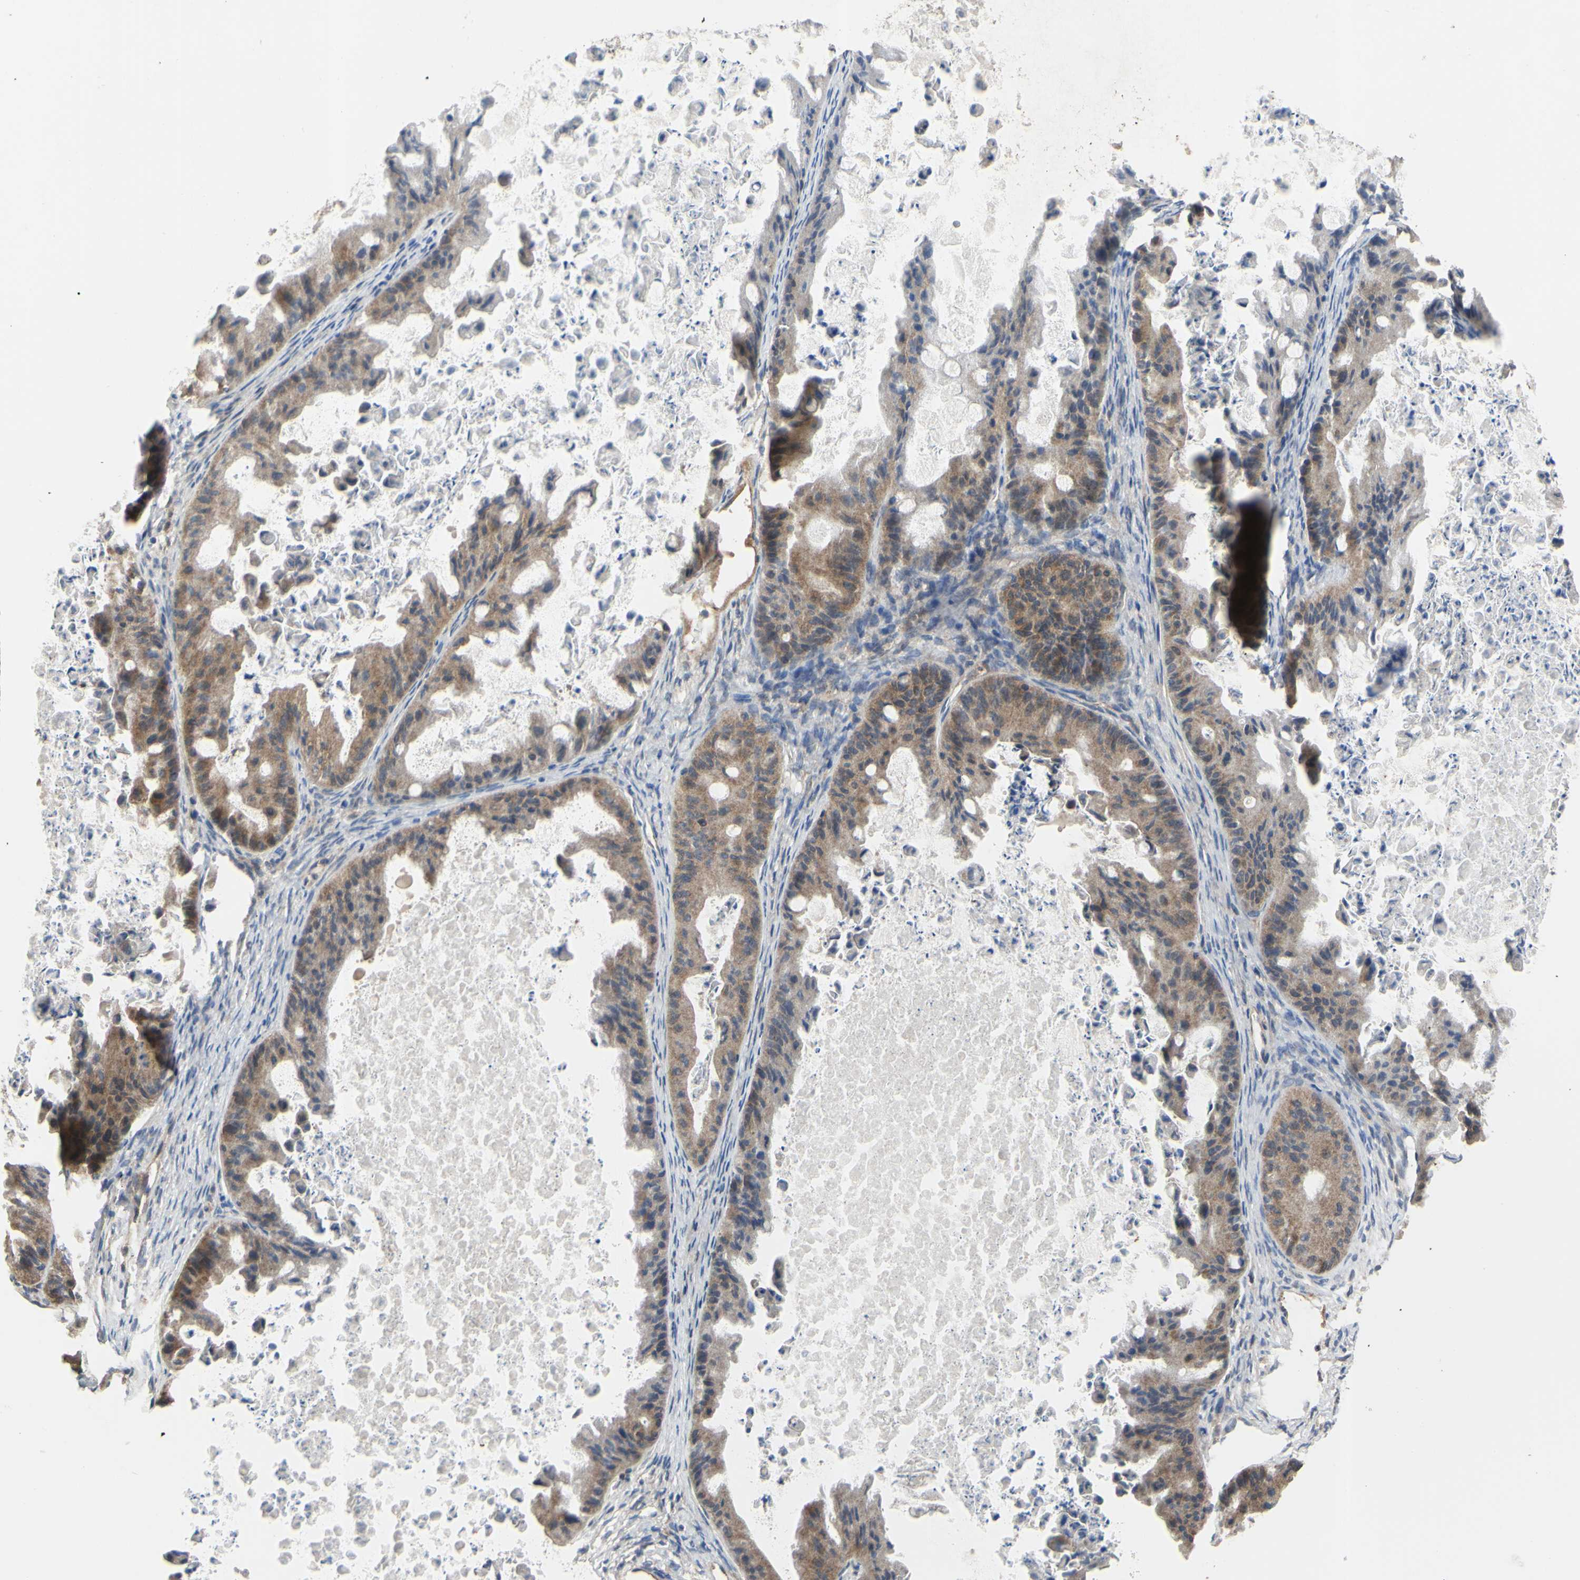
{"staining": {"intensity": "weak", "quantity": ">75%", "location": "cytoplasmic/membranous"}, "tissue": "ovarian cancer", "cell_type": "Tumor cells", "image_type": "cancer", "snomed": [{"axis": "morphology", "description": "Cystadenocarcinoma, mucinous, NOS"}, {"axis": "topography", "description": "Ovary"}], "caption": "The immunohistochemical stain highlights weak cytoplasmic/membranous expression in tumor cells of ovarian cancer tissue. The staining is performed using DAB brown chromogen to label protein expression. The nuclei are counter-stained blue using hematoxylin.", "gene": "BECN1", "patient": {"sex": "female", "age": 37}}